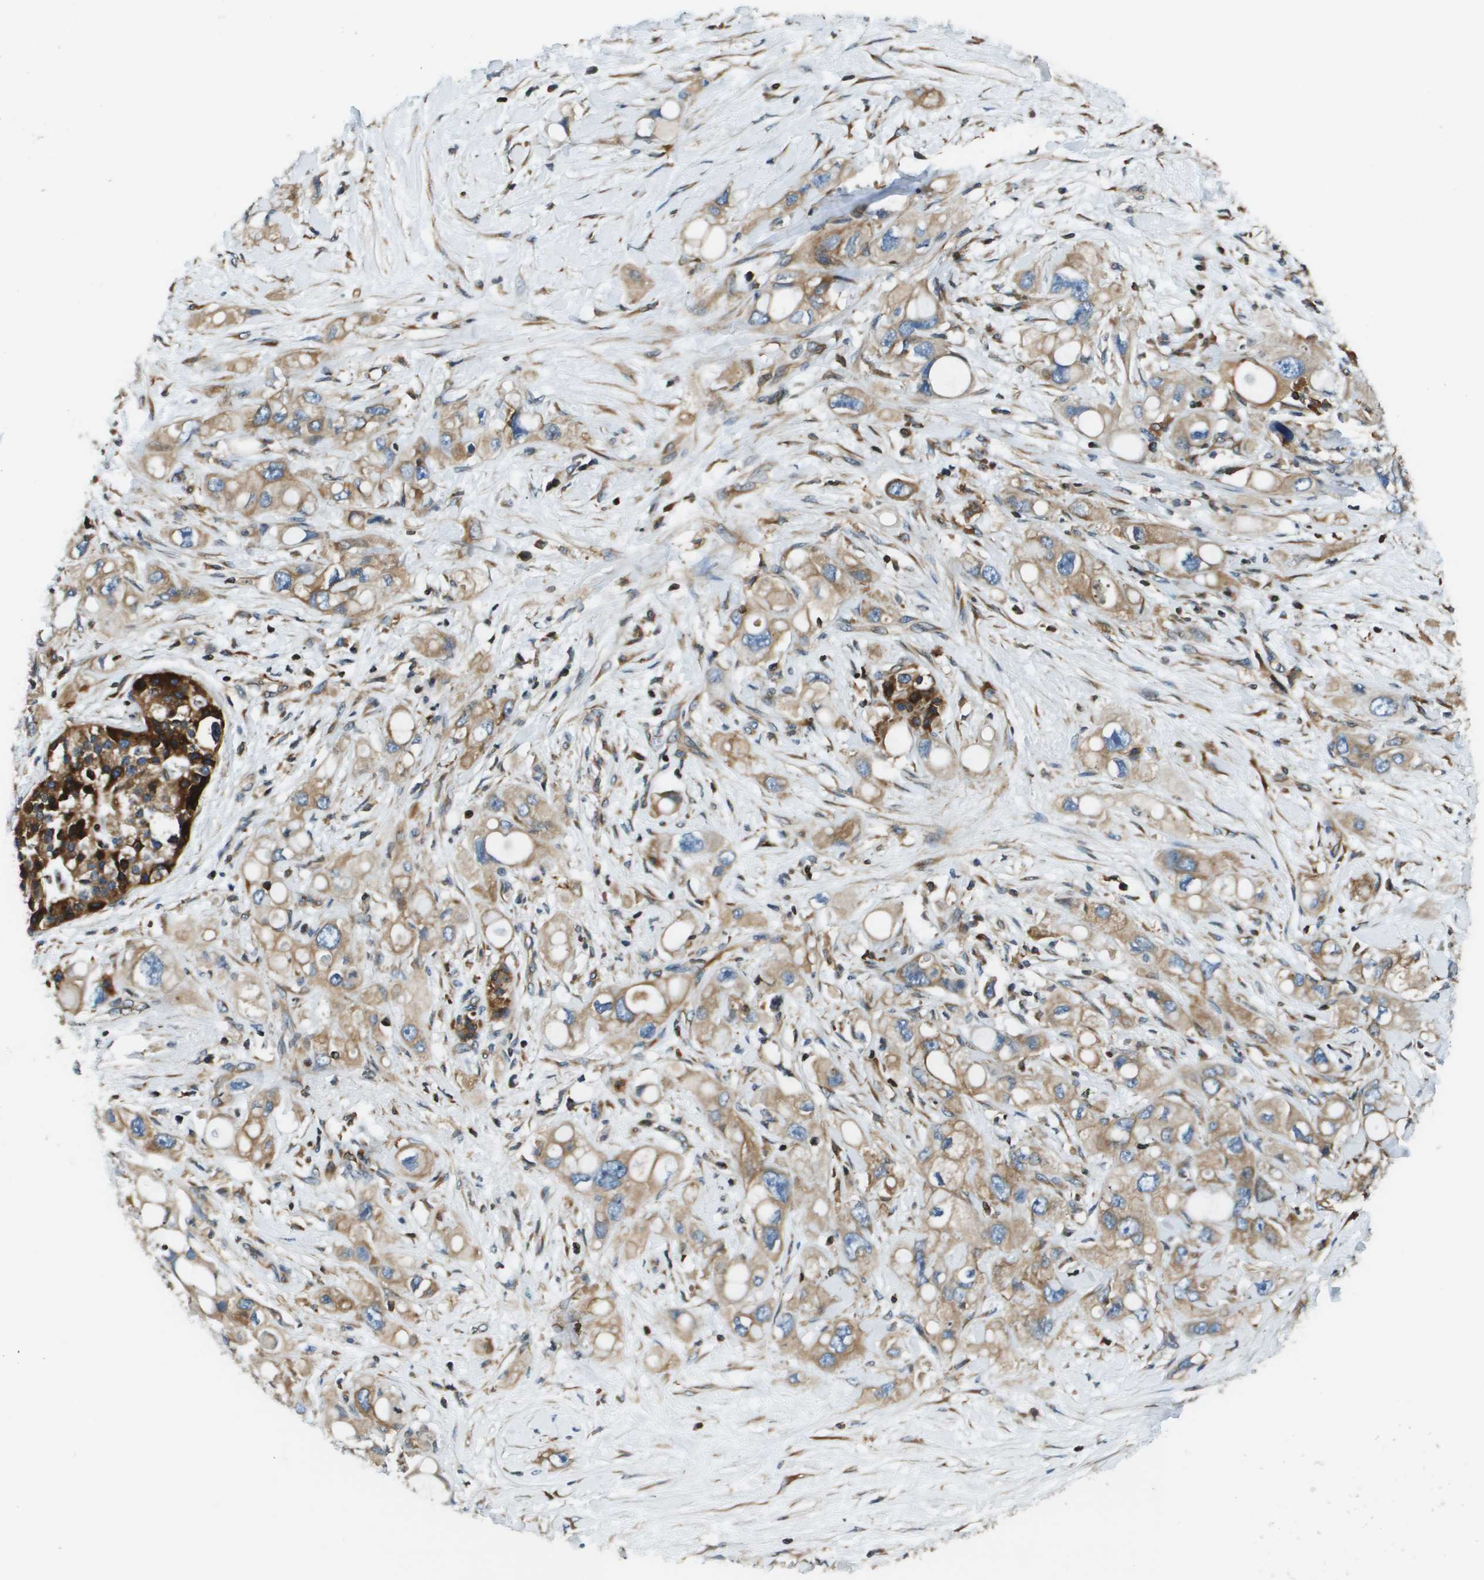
{"staining": {"intensity": "moderate", "quantity": ">75%", "location": "cytoplasmic/membranous"}, "tissue": "pancreatic cancer", "cell_type": "Tumor cells", "image_type": "cancer", "snomed": [{"axis": "morphology", "description": "Adenocarcinoma, NOS"}, {"axis": "topography", "description": "Pancreas"}], "caption": "IHC (DAB) staining of human pancreatic cancer exhibits moderate cytoplasmic/membranous protein positivity in about >75% of tumor cells.", "gene": "ESYT1", "patient": {"sex": "female", "age": 56}}